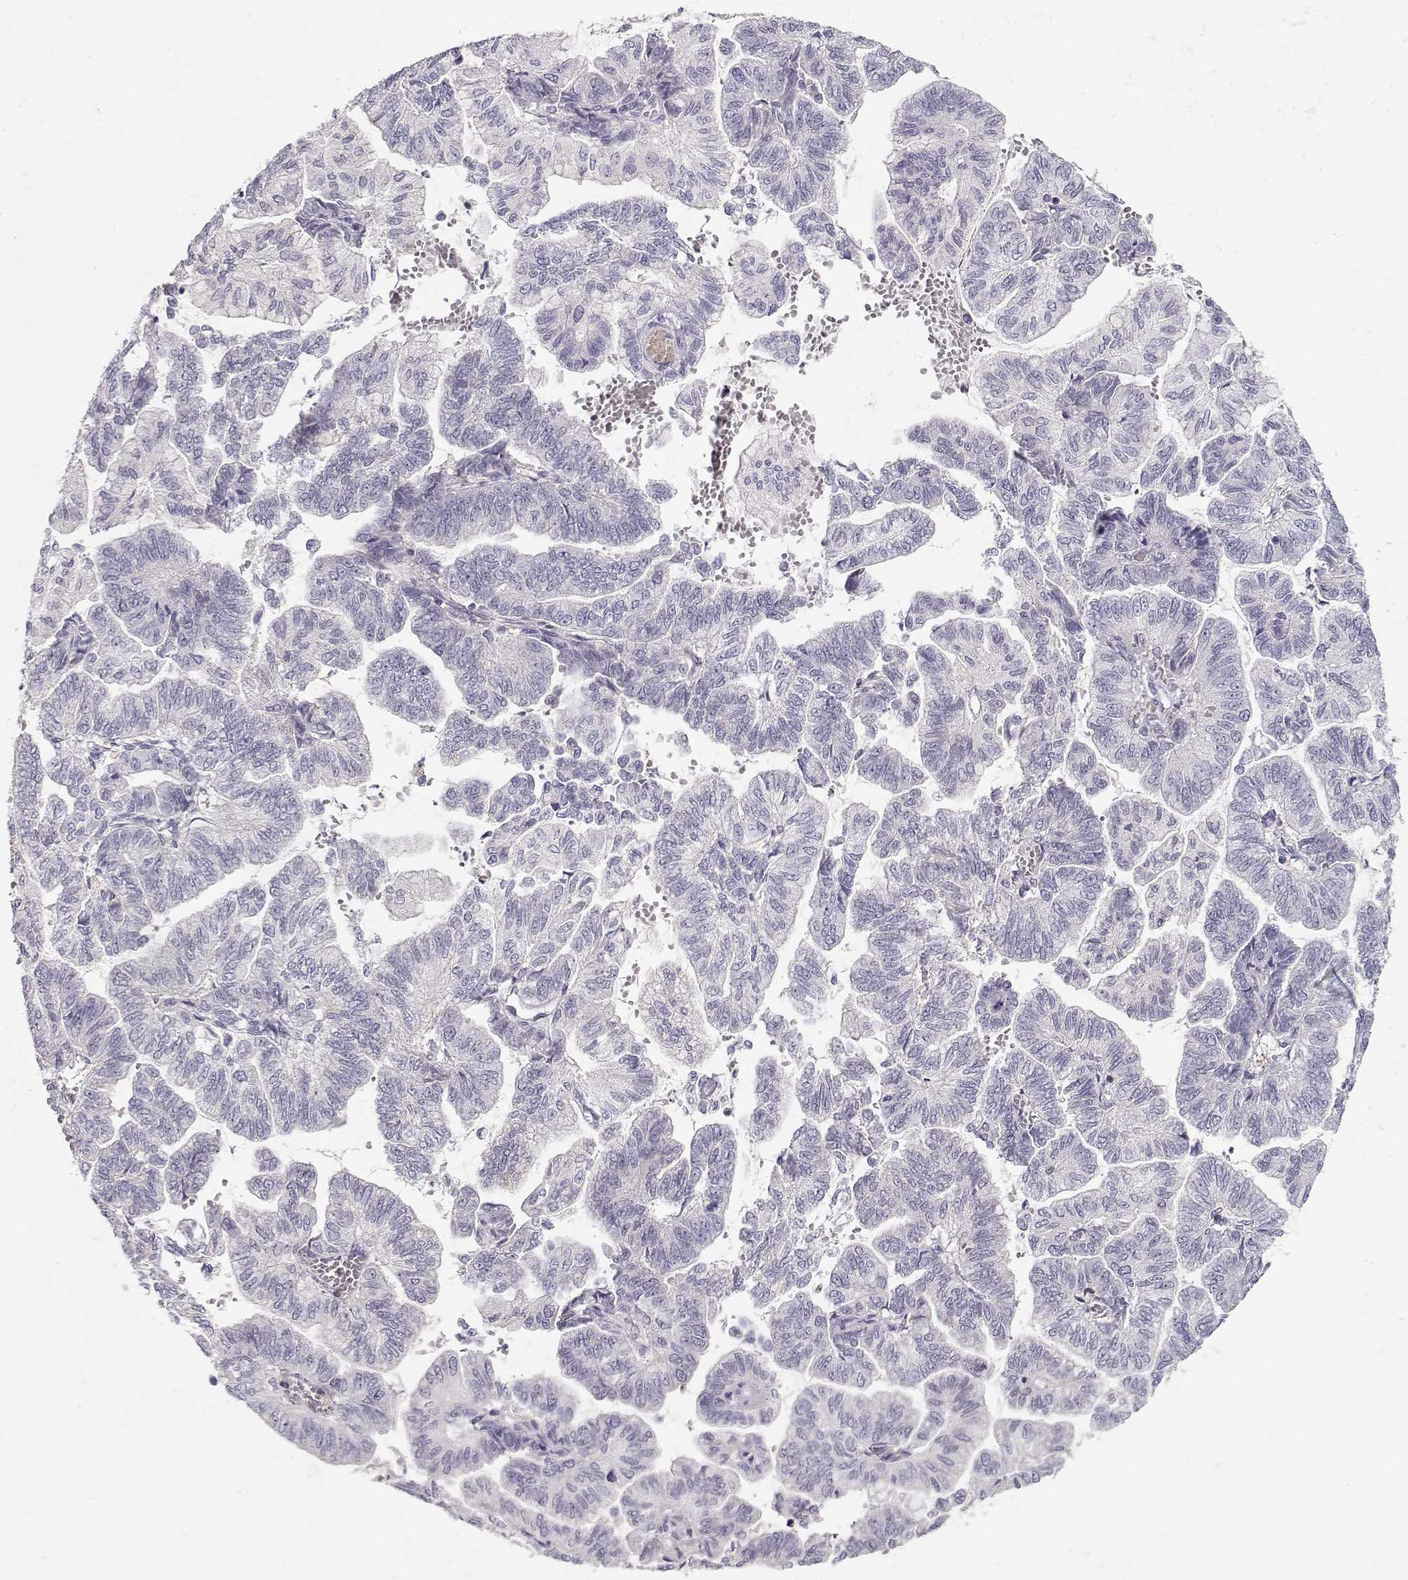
{"staining": {"intensity": "negative", "quantity": "none", "location": "none"}, "tissue": "stomach cancer", "cell_type": "Tumor cells", "image_type": "cancer", "snomed": [{"axis": "morphology", "description": "Adenocarcinoma, NOS"}, {"axis": "topography", "description": "Stomach"}], "caption": "IHC image of neoplastic tissue: stomach cancer (adenocarcinoma) stained with DAB (3,3'-diaminobenzidine) shows no significant protein expression in tumor cells.", "gene": "TEPP", "patient": {"sex": "male", "age": 83}}